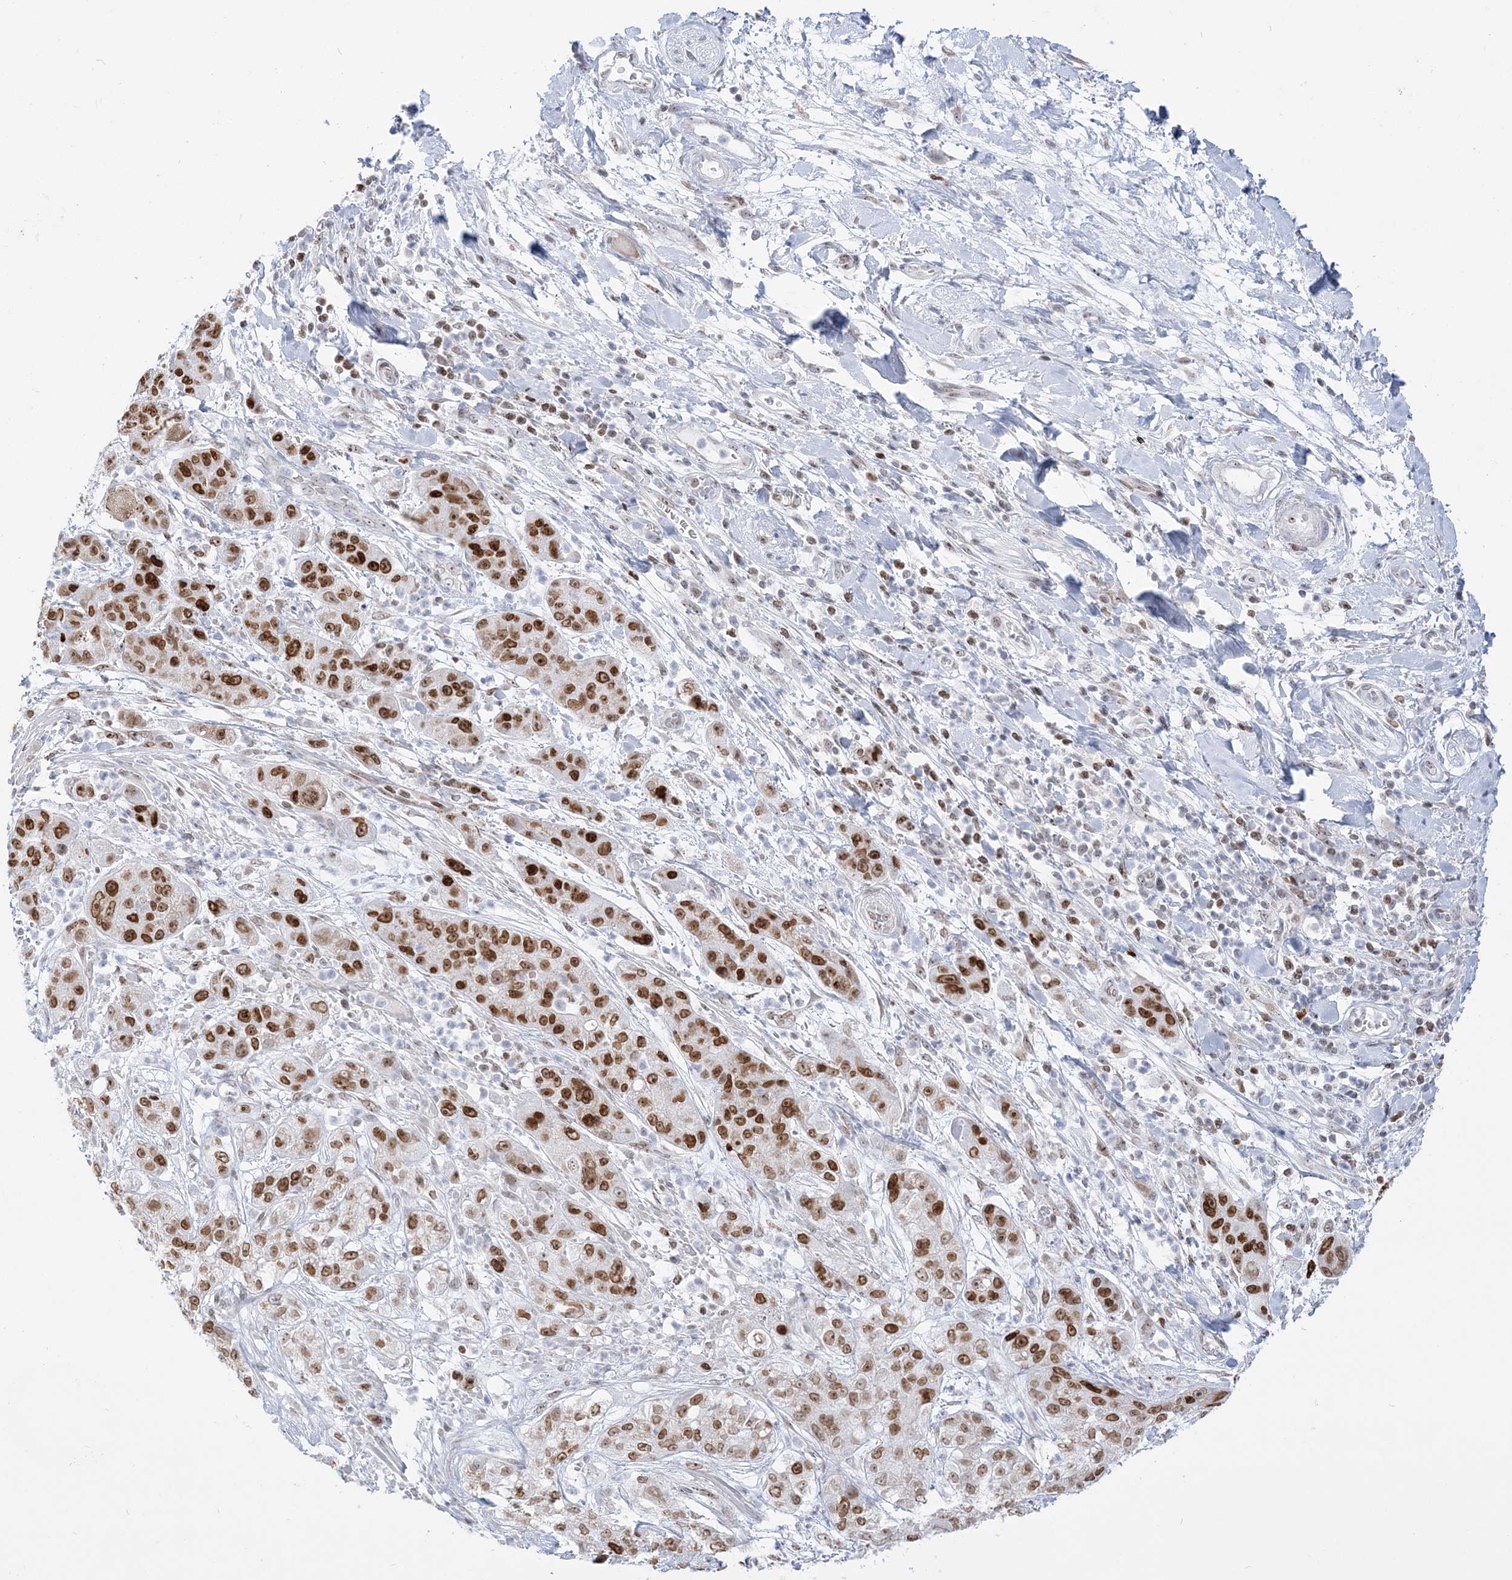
{"staining": {"intensity": "strong", "quantity": ">75%", "location": "nuclear"}, "tissue": "pancreatic cancer", "cell_type": "Tumor cells", "image_type": "cancer", "snomed": [{"axis": "morphology", "description": "Adenocarcinoma, NOS"}, {"axis": "topography", "description": "Pancreas"}], "caption": "Pancreatic adenocarcinoma stained for a protein (brown) reveals strong nuclear positive expression in about >75% of tumor cells.", "gene": "DDX21", "patient": {"sex": "female", "age": 78}}